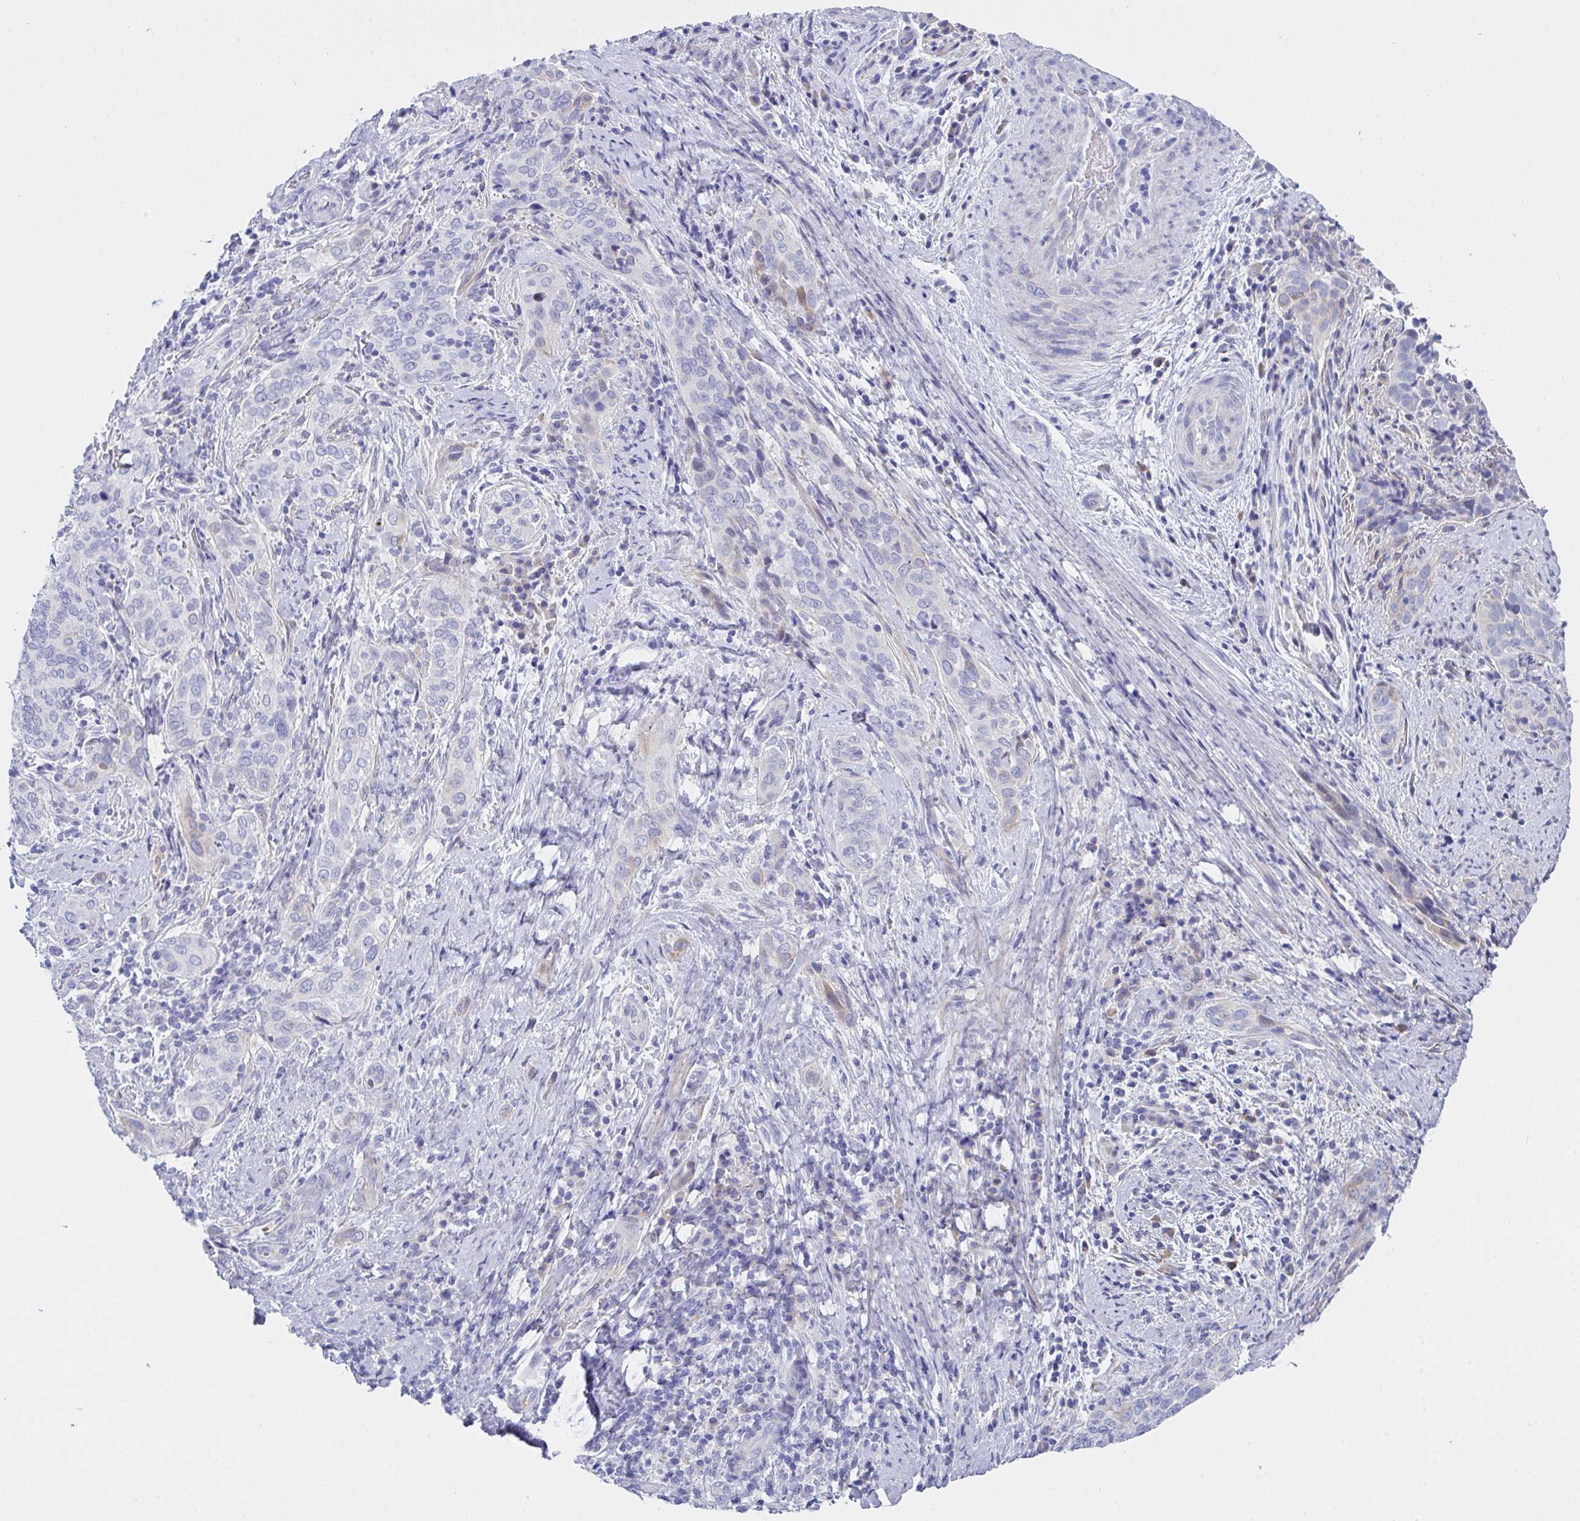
{"staining": {"intensity": "weak", "quantity": "<25%", "location": "cytoplasmic/membranous"}, "tissue": "cervical cancer", "cell_type": "Tumor cells", "image_type": "cancer", "snomed": [{"axis": "morphology", "description": "Squamous cell carcinoma, NOS"}, {"axis": "topography", "description": "Cervix"}], "caption": "The histopathology image displays no staining of tumor cells in cervical squamous cell carcinoma.", "gene": "FBXO47", "patient": {"sex": "female", "age": 38}}